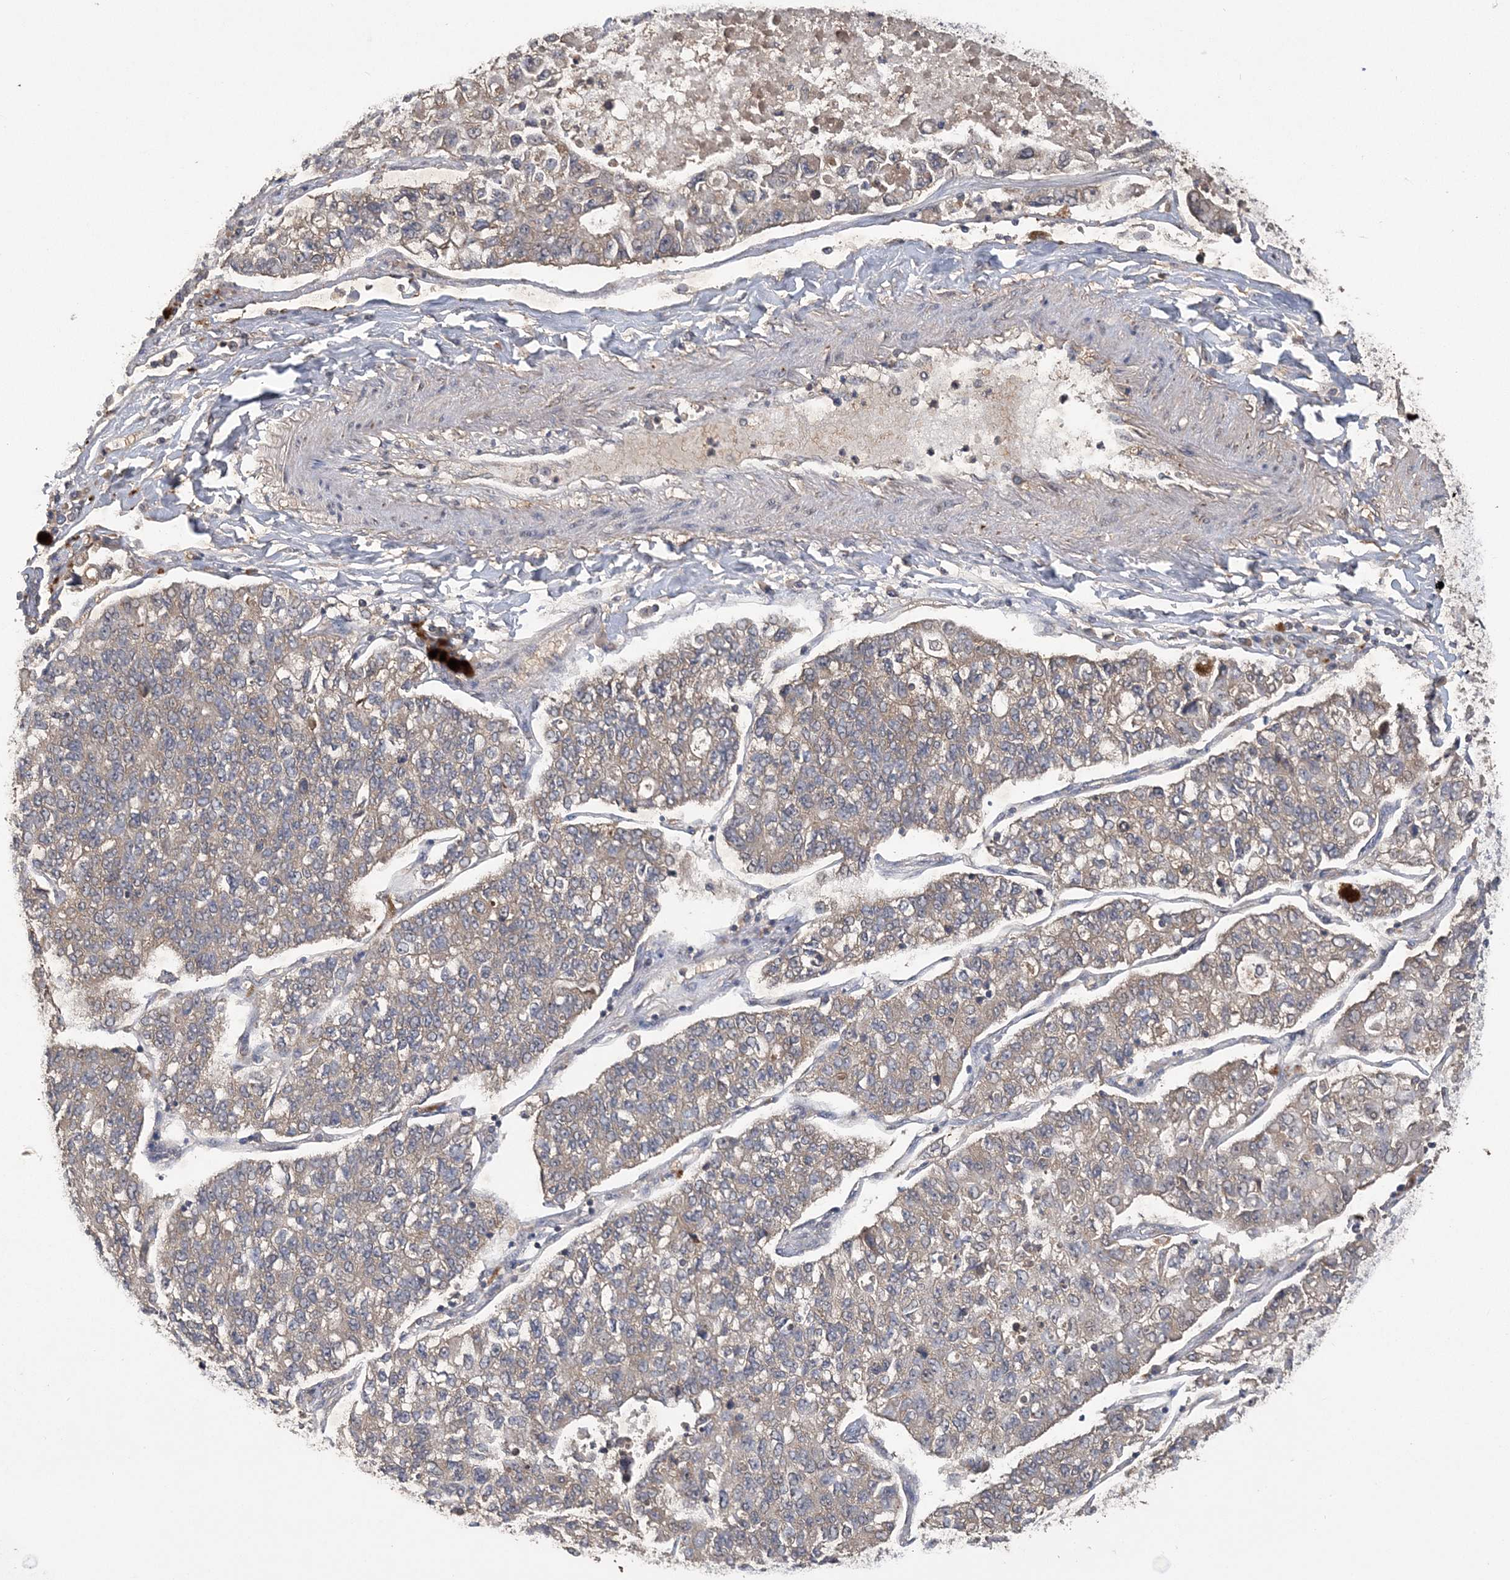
{"staining": {"intensity": "weak", "quantity": "<25%", "location": "cytoplasmic/membranous"}, "tissue": "lung cancer", "cell_type": "Tumor cells", "image_type": "cancer", "snomed": [{"axis": "morphology", "description": "Adenocarcinoma, NOS"}, {"axis": "topography", "description": "Lung"}], "caption": "The micrograph exhibits no significant staining in tumor cells of lung adenocarcinoma. (Stains: DAB (3,3'-diaminobenzidine) immunohistochemistry (IHC) with hematoxylin counter stain, Microscopy: brightfield microscopy at high magnification).", "gene": "ZBTB7A", "patient": {"sex": "male", "age": 49}}